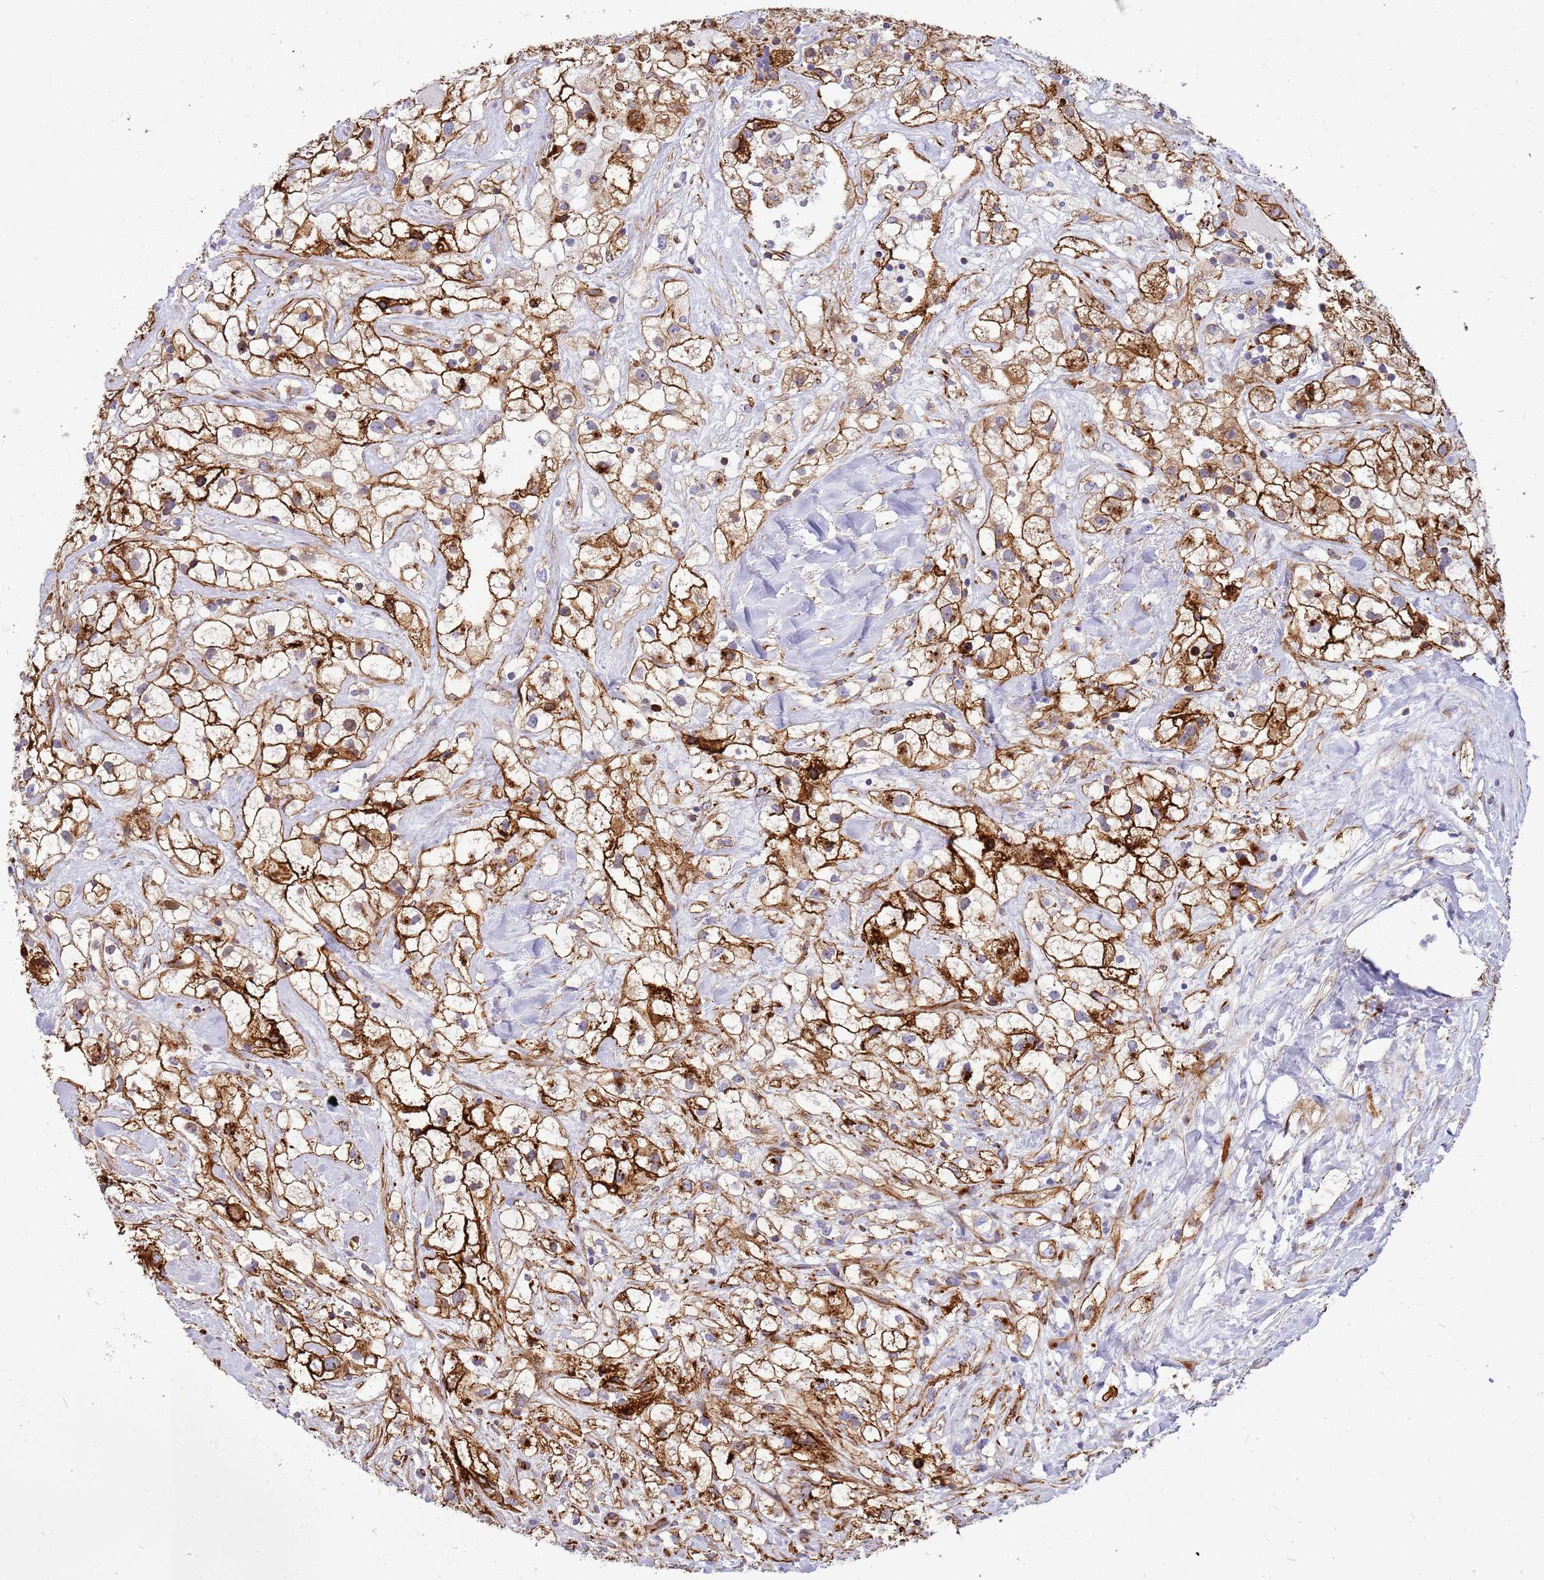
{"staining": {"intensity": "strong", "quantity": ">75%", "location": "cytoplasmic/membranous"}, "tissue": "renal cancer", "cell_type": "Tumor cells", "image_type": "cancer", "snomed": [{"axis": "morphology", "description": "Adenocarcinoma, NOS"}, {"axis": "topography", "description": "Kidney"}], "caption": "Protein staining of adenocarcinoma (renal) tissue shows strong cytoplasmic/membranous staining in approximately >75% of tumor cells.", "gene": "ZDHHC1", "patient": {"sex": "male", "age": 59}}